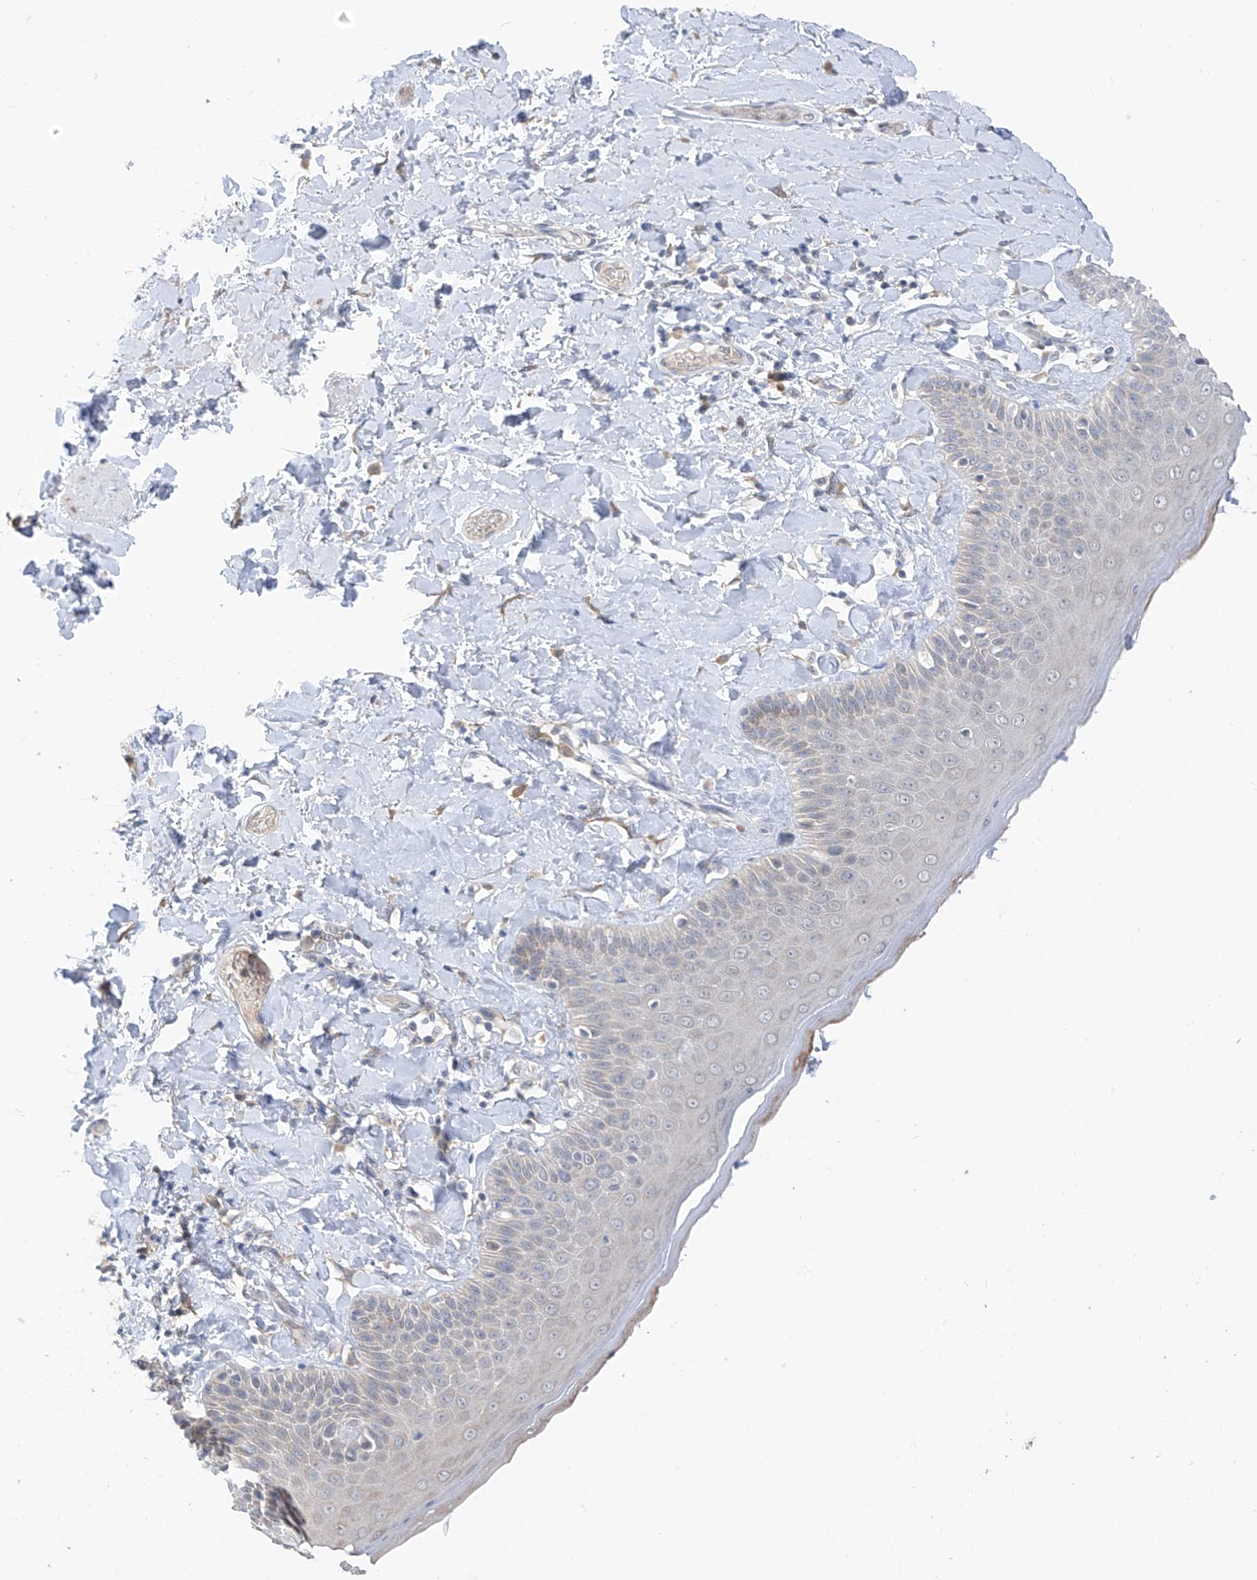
{"staining": {"intensity": "weak", "quantity": "<25%", "location": "cytoplasmic/membranous"}, "tissue": "skin", "cell_type": "Epidermal cells", "image_type": "normal", "snomed": [{"axis": "morphology", "description": "Normal tissue, NOS"}, {"axis": "topography", "description": "Anal"}], "caption": "High magnification brightfield microscopy of benign skin stained with DAB (3,3'-diaminobenzidine) (brown) and counterstained with hematoxylin (blue): epidermal cells show no significant positivity. The staining was performed using DAB to visualize the protein expression in brown, while the nuclei were stained in blue with hematoxylin (Magnification: 20x).", "gene": "CYP4V2", "patient": {"sex": "male", "age": 69}}